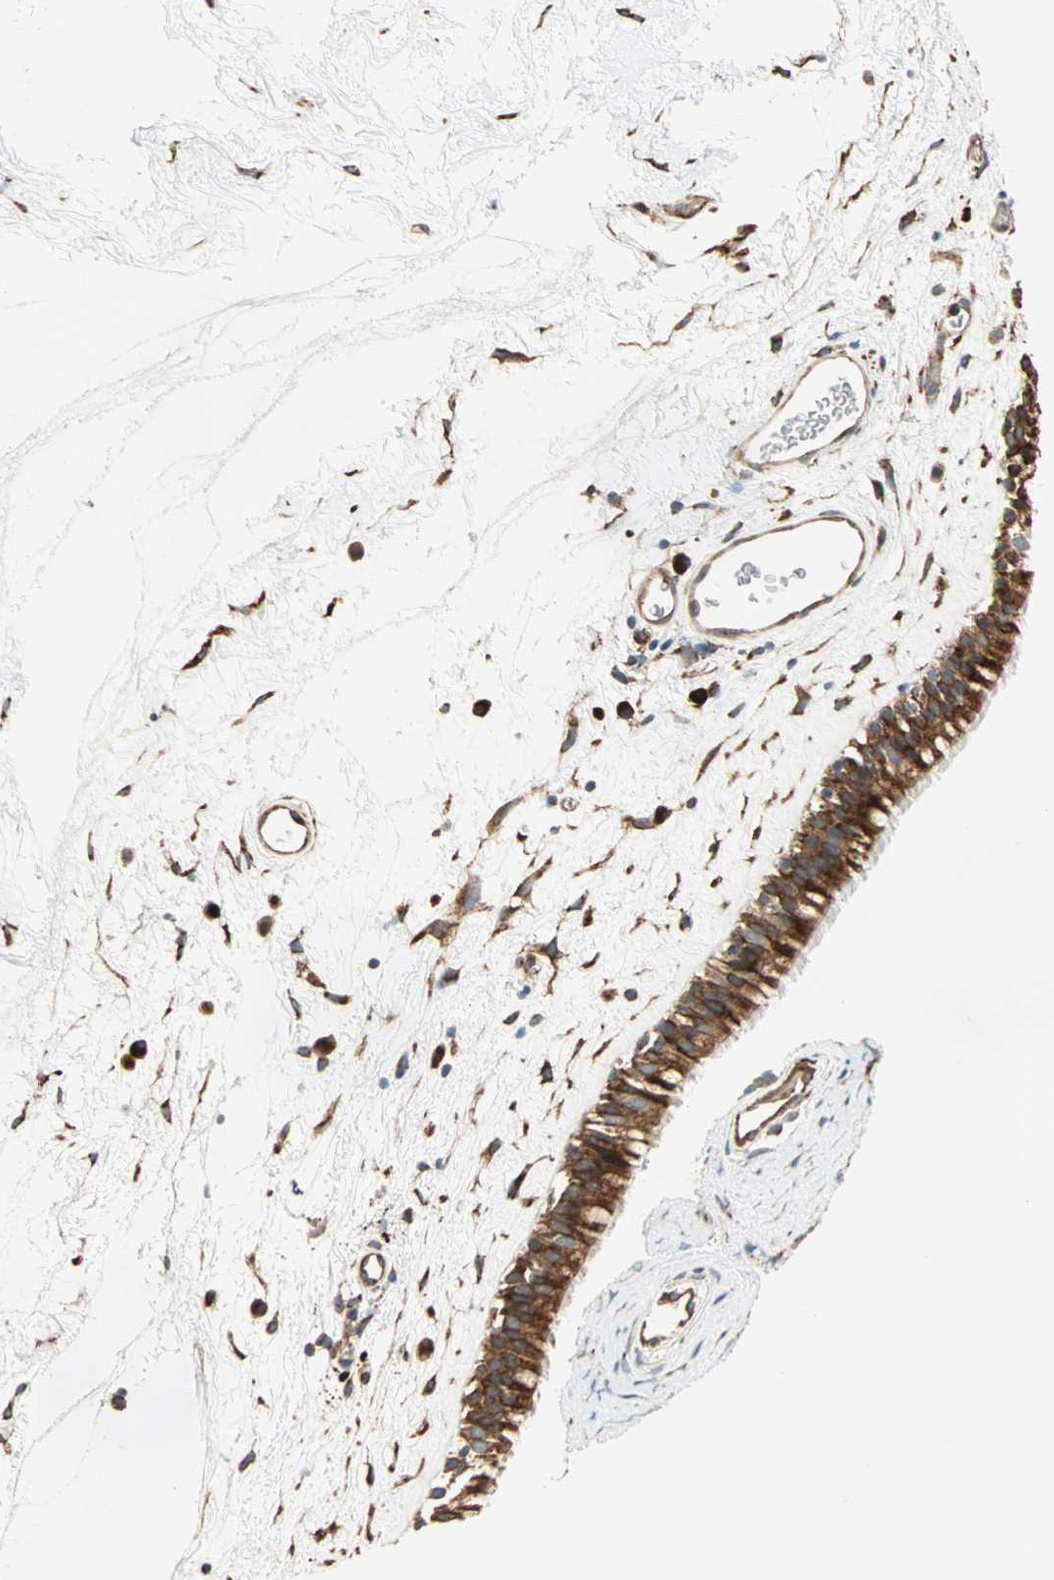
{"staining": {"intensity": "strong", "quantity": ">75%", "location": "cytoplasmic/membranous"}, "tissue": "nasopharynx", "cell_type": "Respiratory epithelial cells", "image_type": "normal", "snomed": [{"axis": "morphology", "description": "Normal tissue, NOS"}, {"axis": "morphology", "description": "Inflammation, NOS"}, {"axis": "topography", "description": "Nasopharynx"}], "caption": "The image displays immunohistochemical staining of normal nasopharynx. There is strong cytoplasmic/membranous staining is appreciated in approximately >75% of respiratory epithelial cells.", "gene": "P4HA1", "patient": {"sex": "male", "age": 48}}